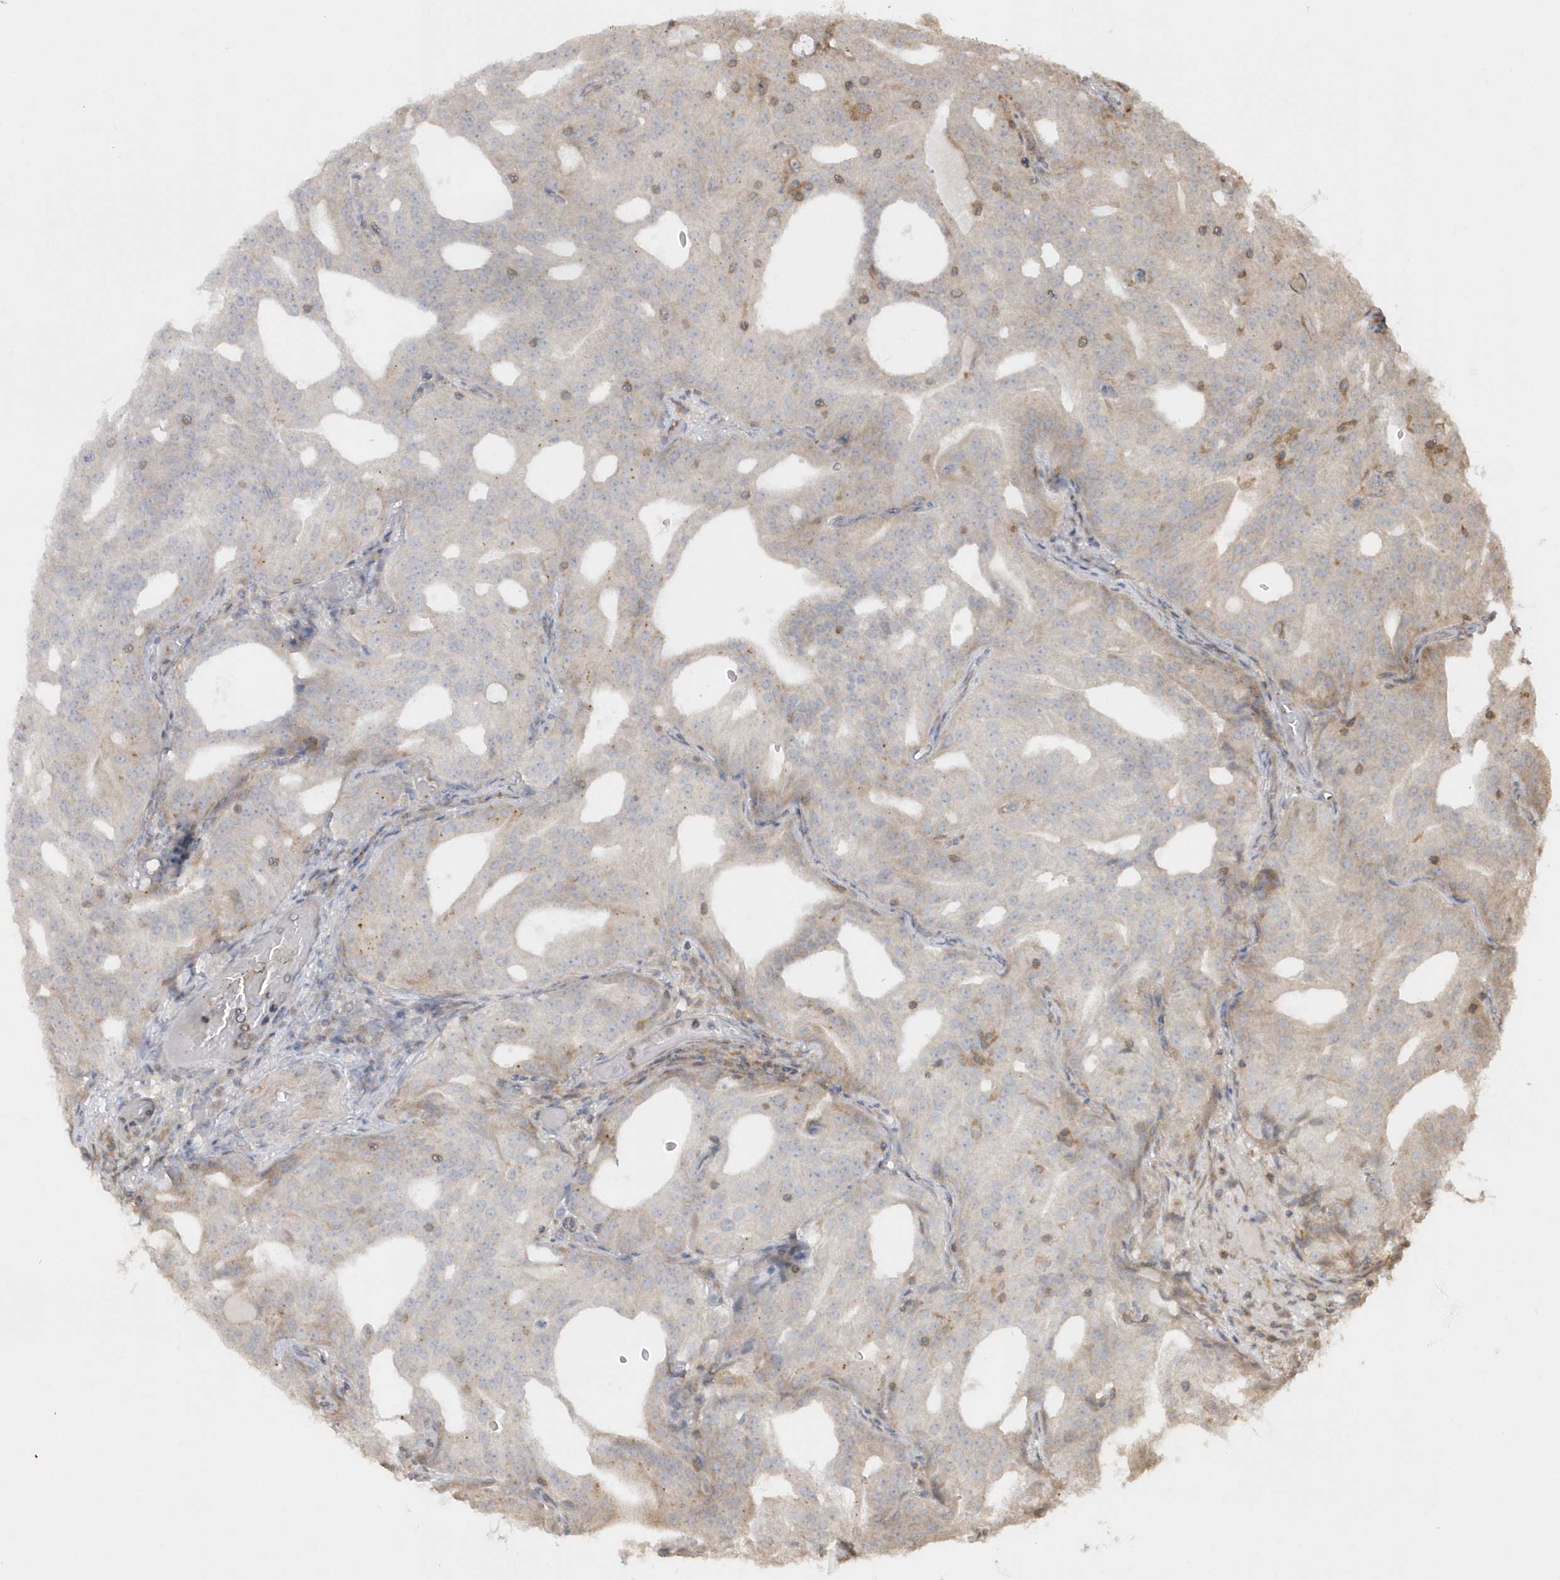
{"staining": {"intensity": "negative", "quantity": "none", "location": "none"}, "tissue": "prostate cancer", "cell_type": "Tumor cells", "image_type": "cancer", "snomed": [{"axis": "morphology", "description": "Adenocarcinoma, Low grade"}, {"axis": "topography", "description": "Prostate"}], "caption": "Immunohistochemistry (IHC) of low-grade adenocarcinoma (prostate) exhibits no positivity in tumor cells.", "gene": "BSN", "patient": {"sex": "male", "age": 88}}